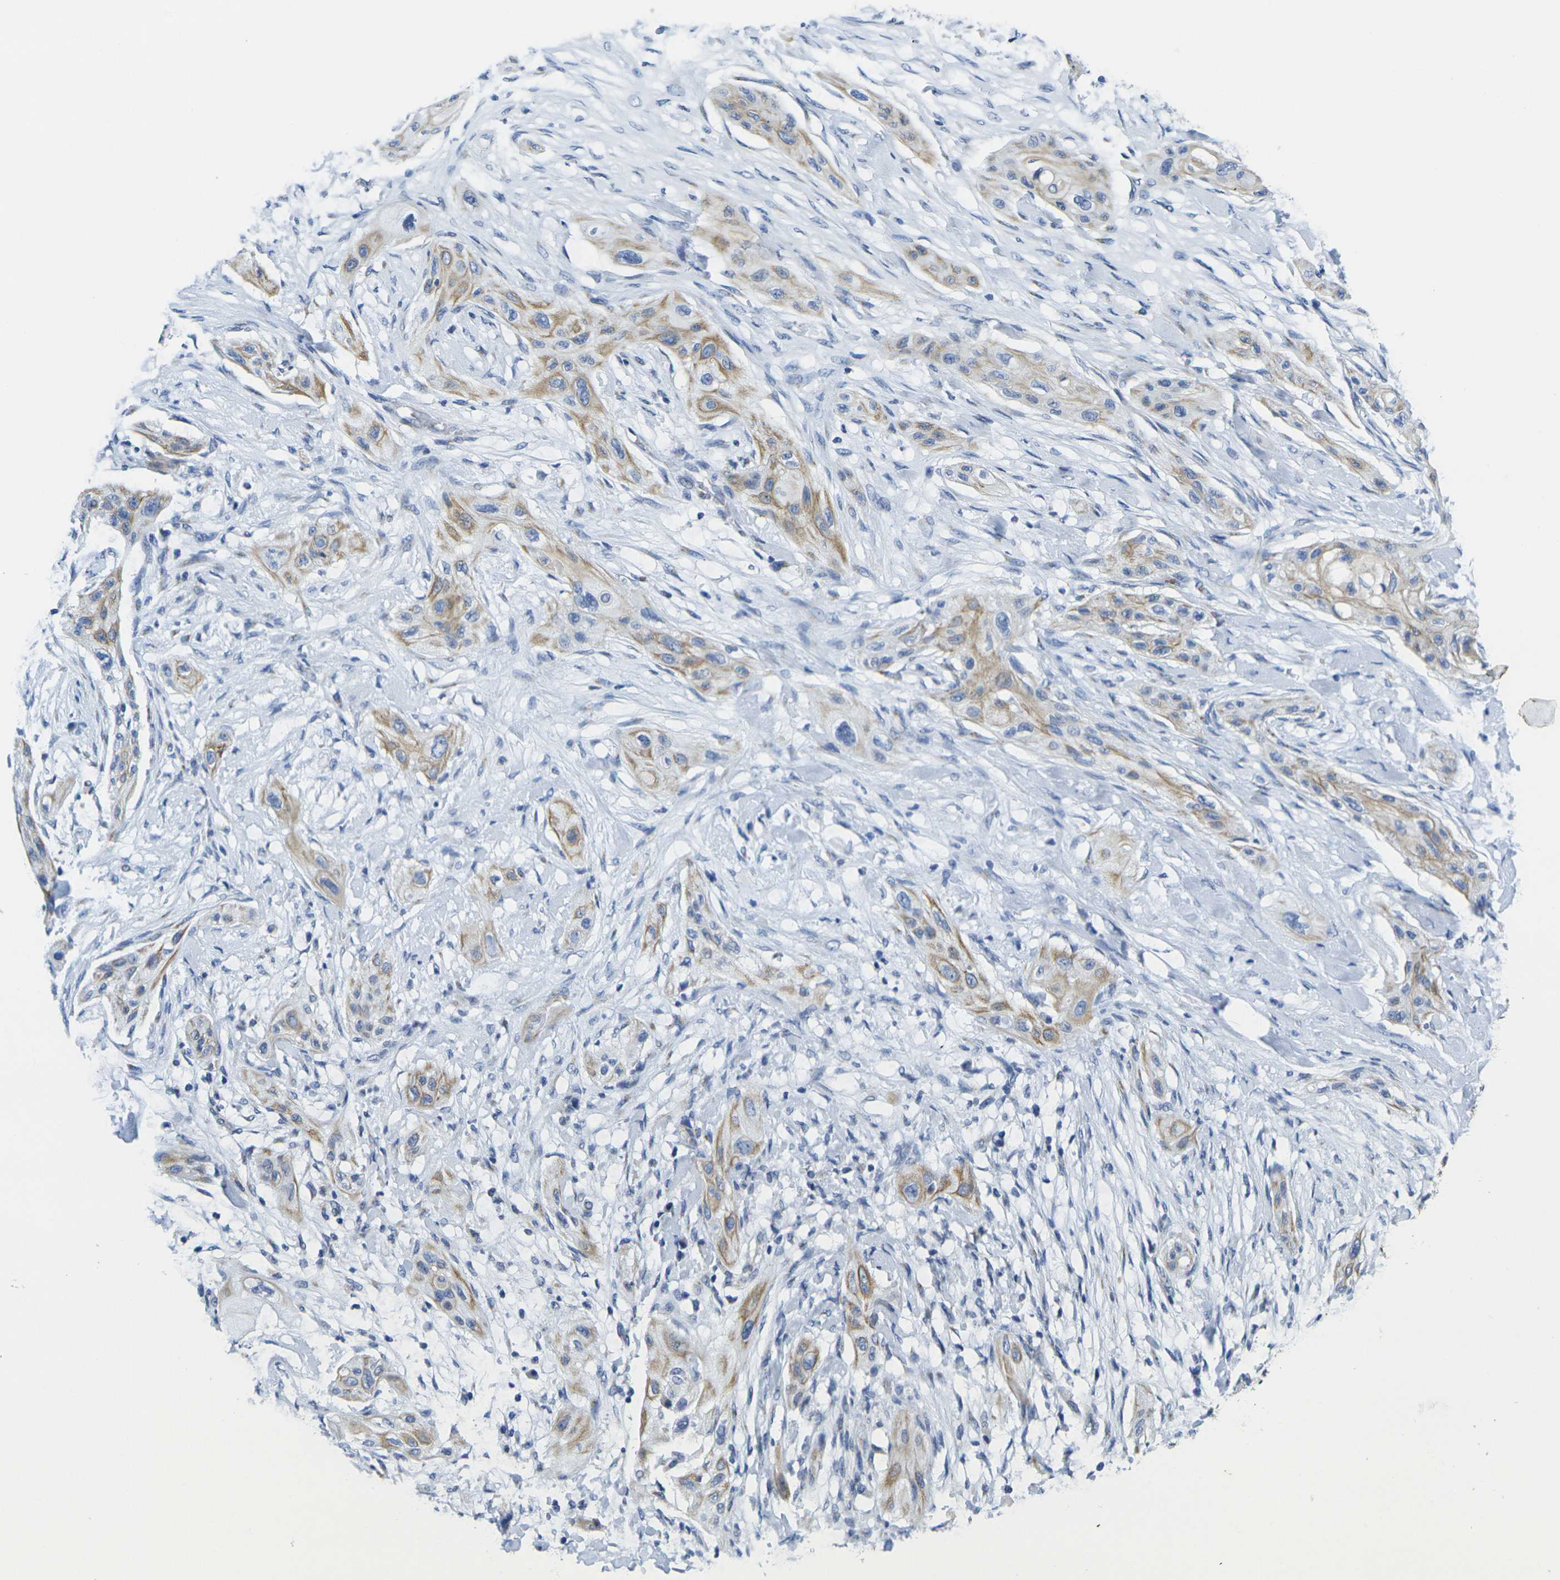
{"staining": {"intensity": "moderate", "quantity": "25%-75%", "location": "cytoplasmic/membranous"}, "tissue": "lung cancer", "cell_type": "Tumor cells", "image_type": "cancer", "snomed": [{"axis": "morphology", "description": "Squamous cell carcinoma, NOS"}, {"axis": "topography", "description": "Lung"}], "caption": "Immunohistochemical staining of human lung cancer (squamous cell carcinoma) displays medium levels of moderate cytoplasmic/membranous protein positivity in approximately 25%-75% of tumor cells.", "gene": "CRK", "patient": {"sex": "female", "age": 47}}